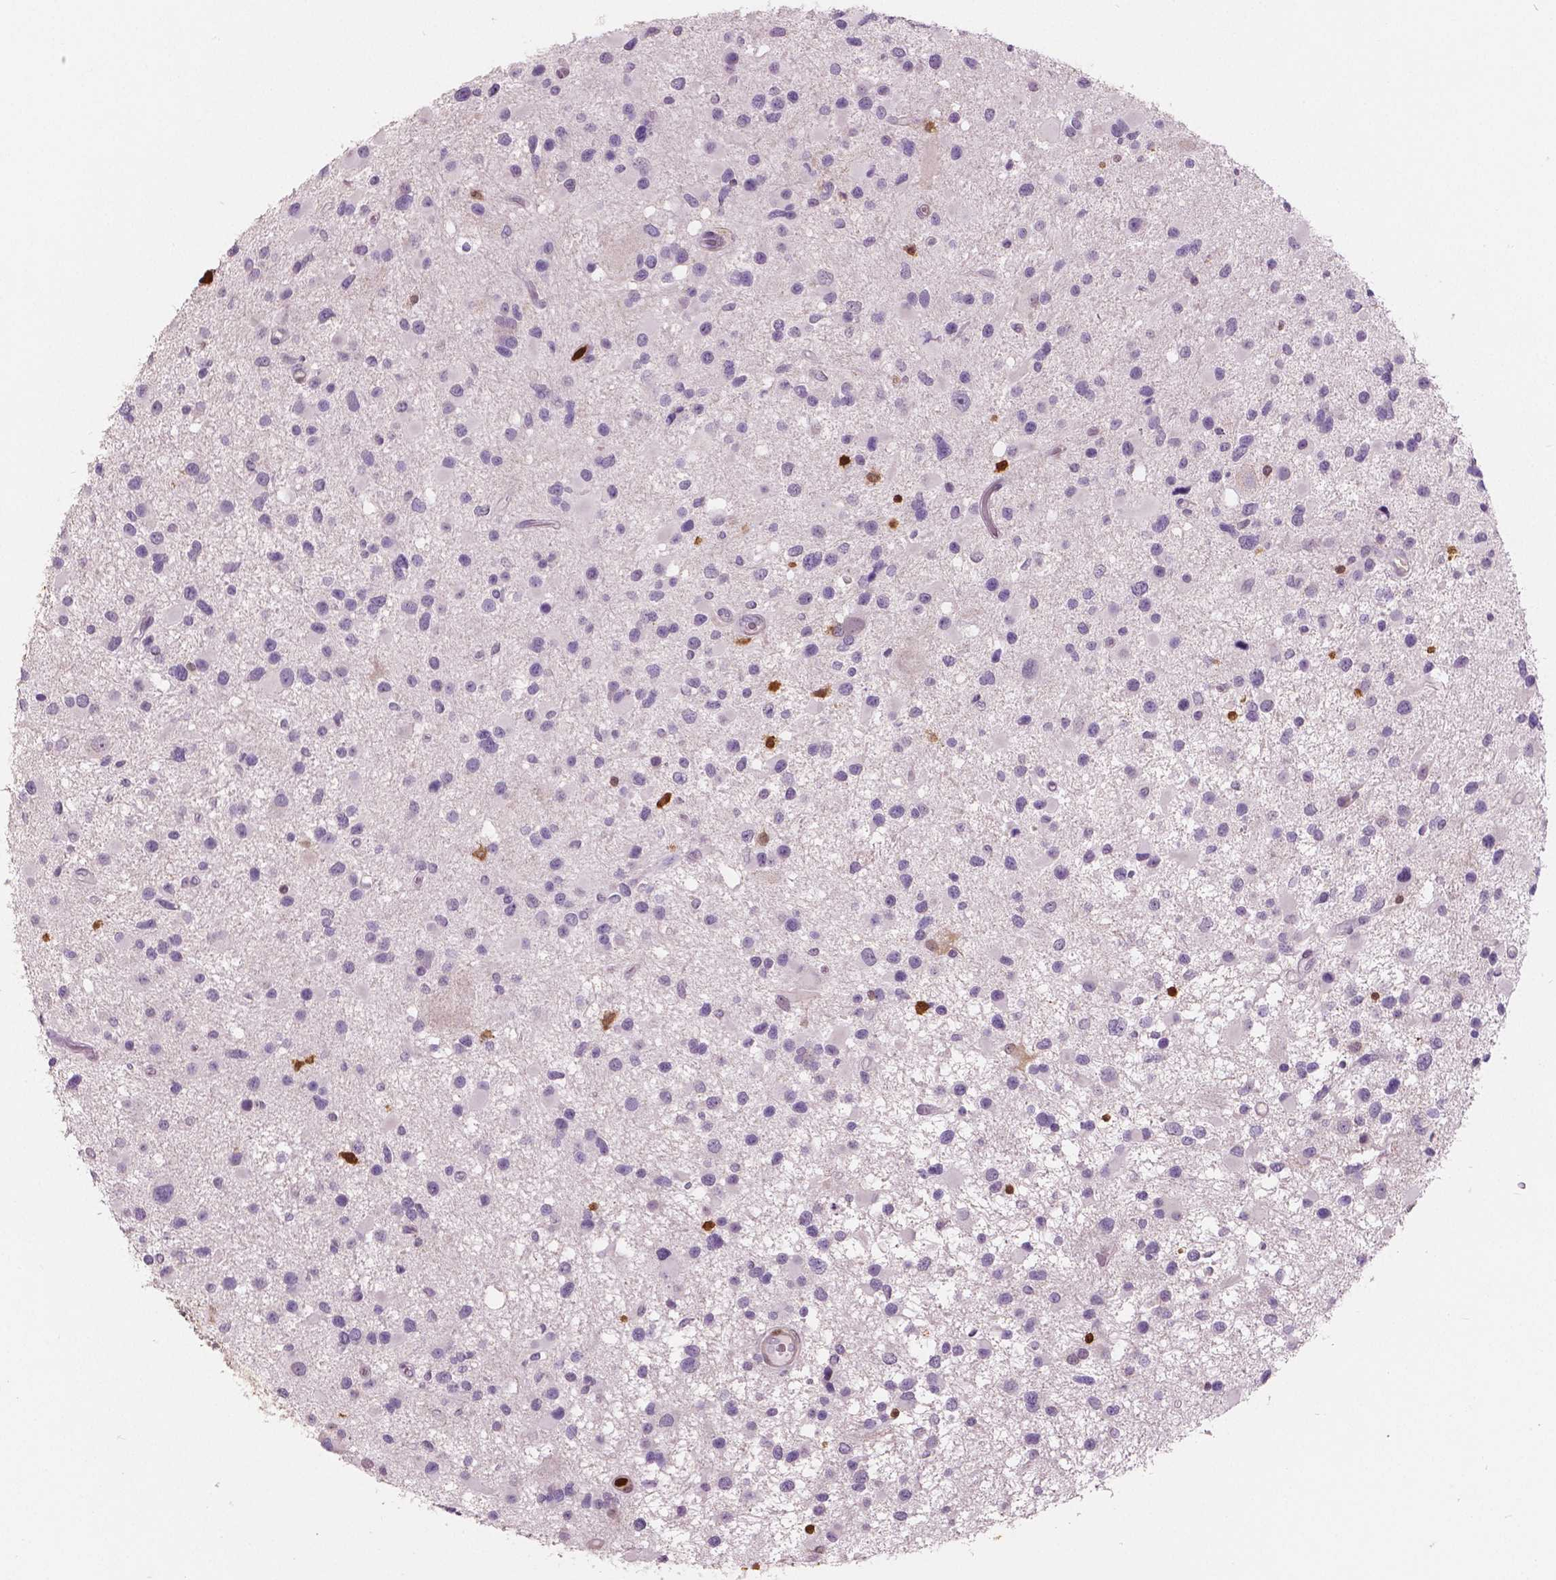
{"staining": {"intensity": "negative", "quantity": "none", "location": "none"}, "tissue": "glioma", "cell_type": "Tumor cells", "image_type": "cancer", "snomed": [{"axis": "morphology", "description": "Glioma, malignant, Low grade"}, {"axis": "topography", "description": "Brain"}], "caption": "Glioma was stained to show a protein in brown. There is no significant expression in tumor cells. (DAB immunohistochemistry visualized using brightfield microscopy, high magnification).", "gene": "S100A4", "patient": {"sex": "female", "age": 32}}